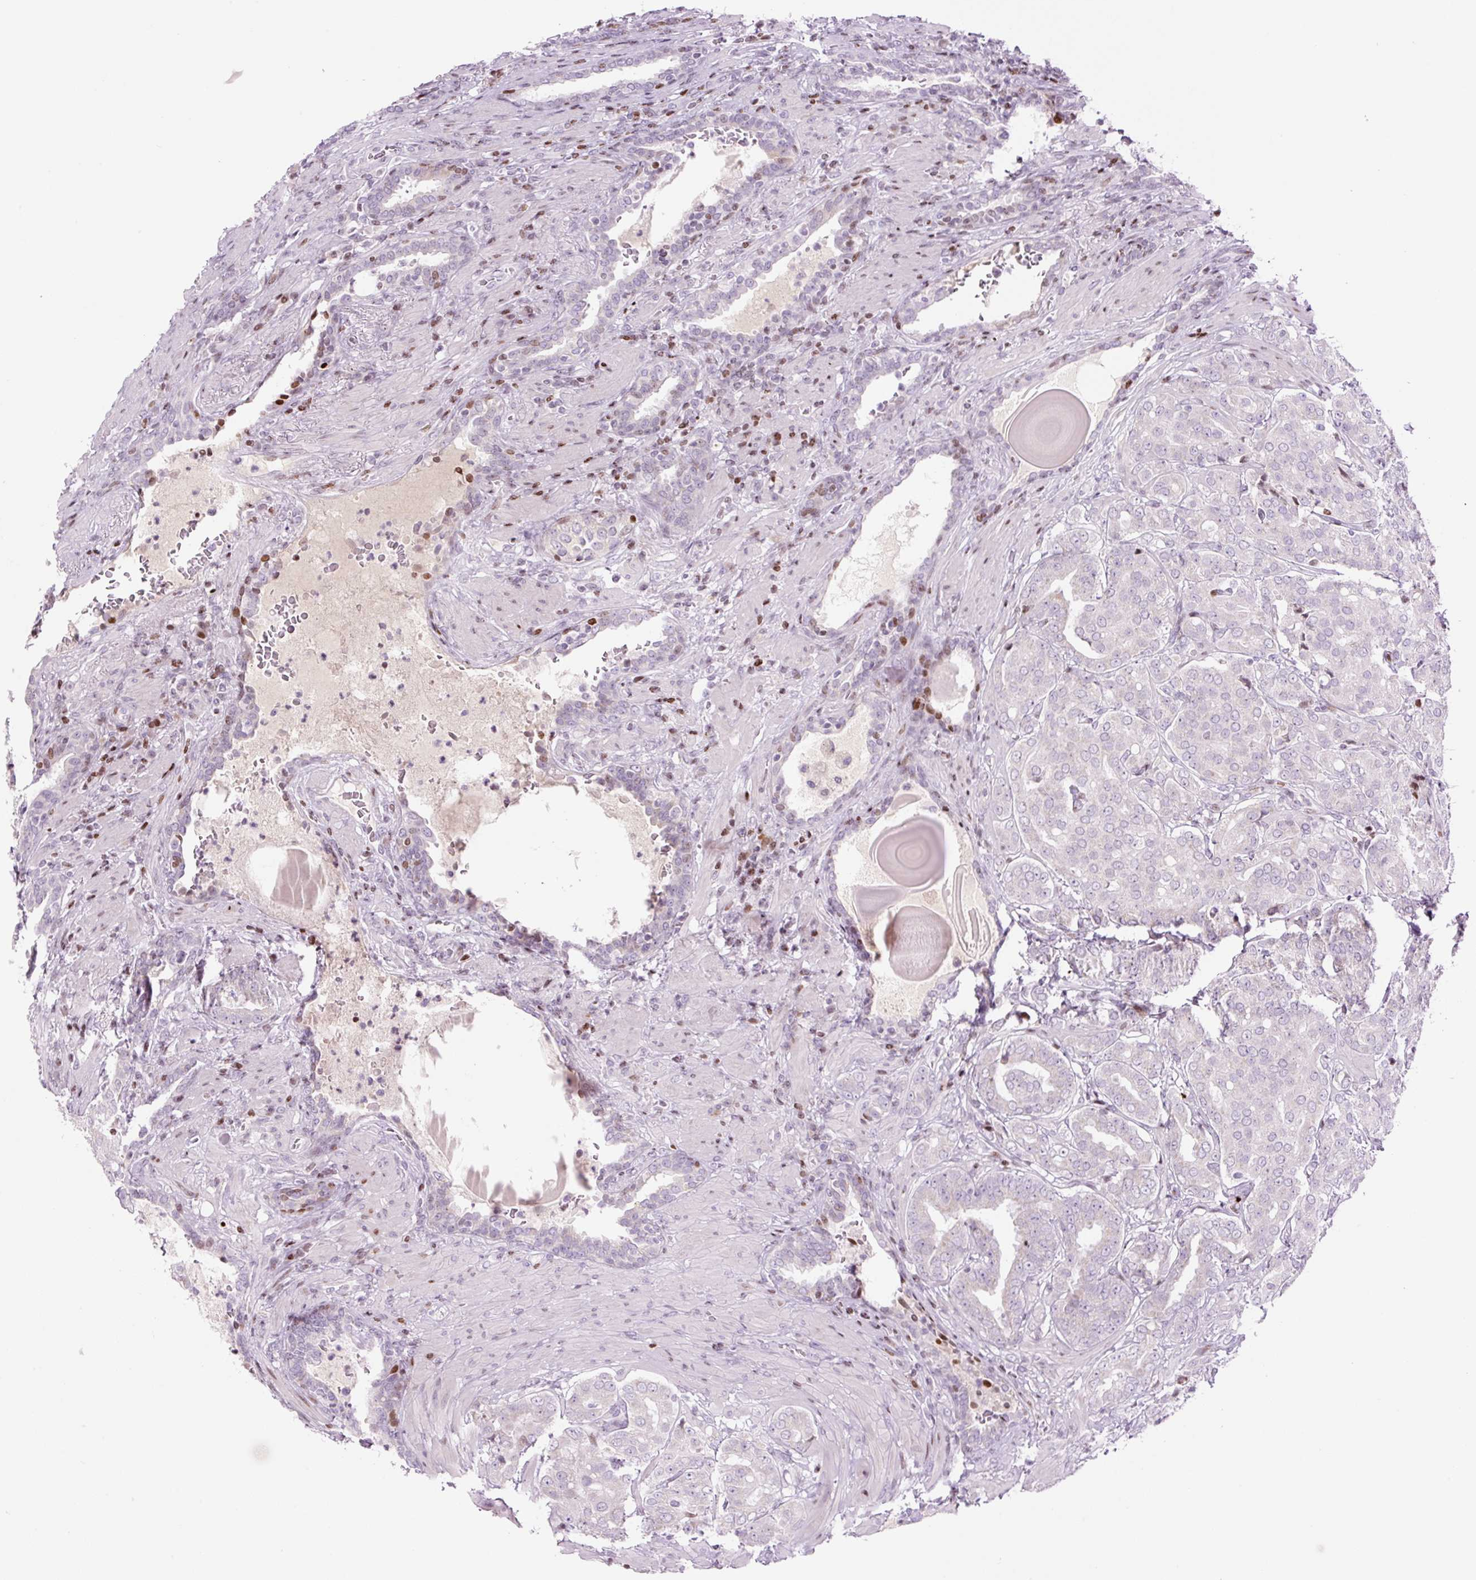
{"staining": {"intensity": "negative", "quantity": "none", "location": "none"}, "tissue": "prostate cancer", "cell_type": "Tumor cells", "image_type": "cancer", "snomed": [{"axis": "morphology", "description": "Adenocarcinoma, High grade"}, {"axis": "topography", "description": "Prostate"}], "caption": "Immunohistochemistry histopathology image of neoplastic tissue: high-grade adenocarcinoma (prostate) stained with DAB (3,3'-diaminobenzidine) displays no significant protein positivity in tumor cells.", "gene": "TMEM177", "patient": {"sex": "male", "age": 68}}